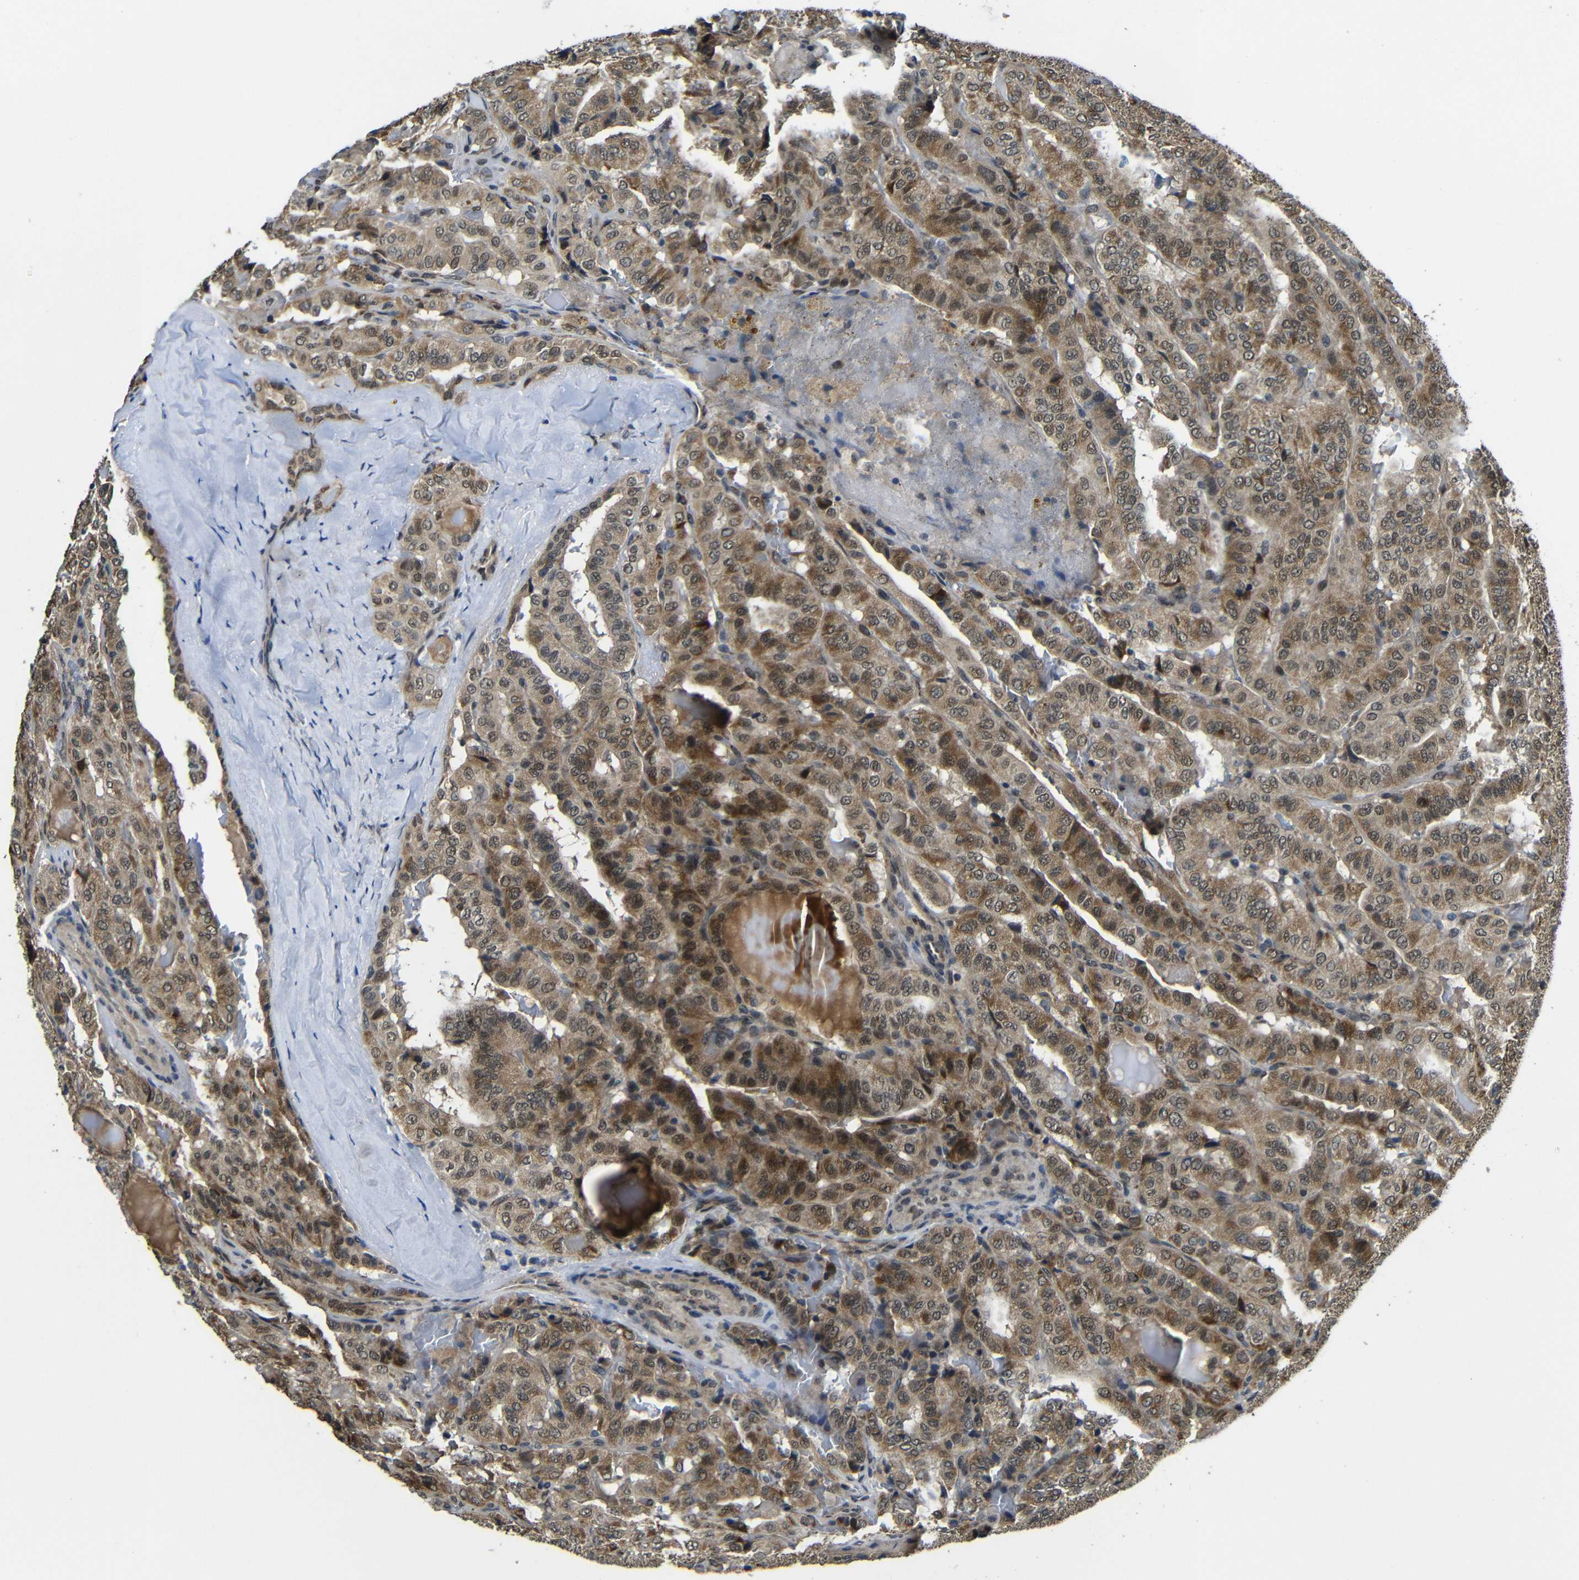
{"staining": {"intensity": "moderate", "quantity": ">75%", "location": "cytoplasmic/membranous"}, "tissue": "thyroid cancer", "cell_type": "Tumor cells", "image_type": "cancer", "snomed": [{"axis": "morphology", "description": "Papillary adenocarcinoma, NOS"}, {"axis": "topography", "description": "Thyroid gland"}], "caption": "An immunohistochemistry photomicrograph of tumor tissue is shown. Protein staining in brown labels moderate cytoplasmic/membranous positivity in thyroid papillary adenocarcinoma within tumor cells.", "gene": "FAM172A", "patient": {"sex": "male", "age": 77}}